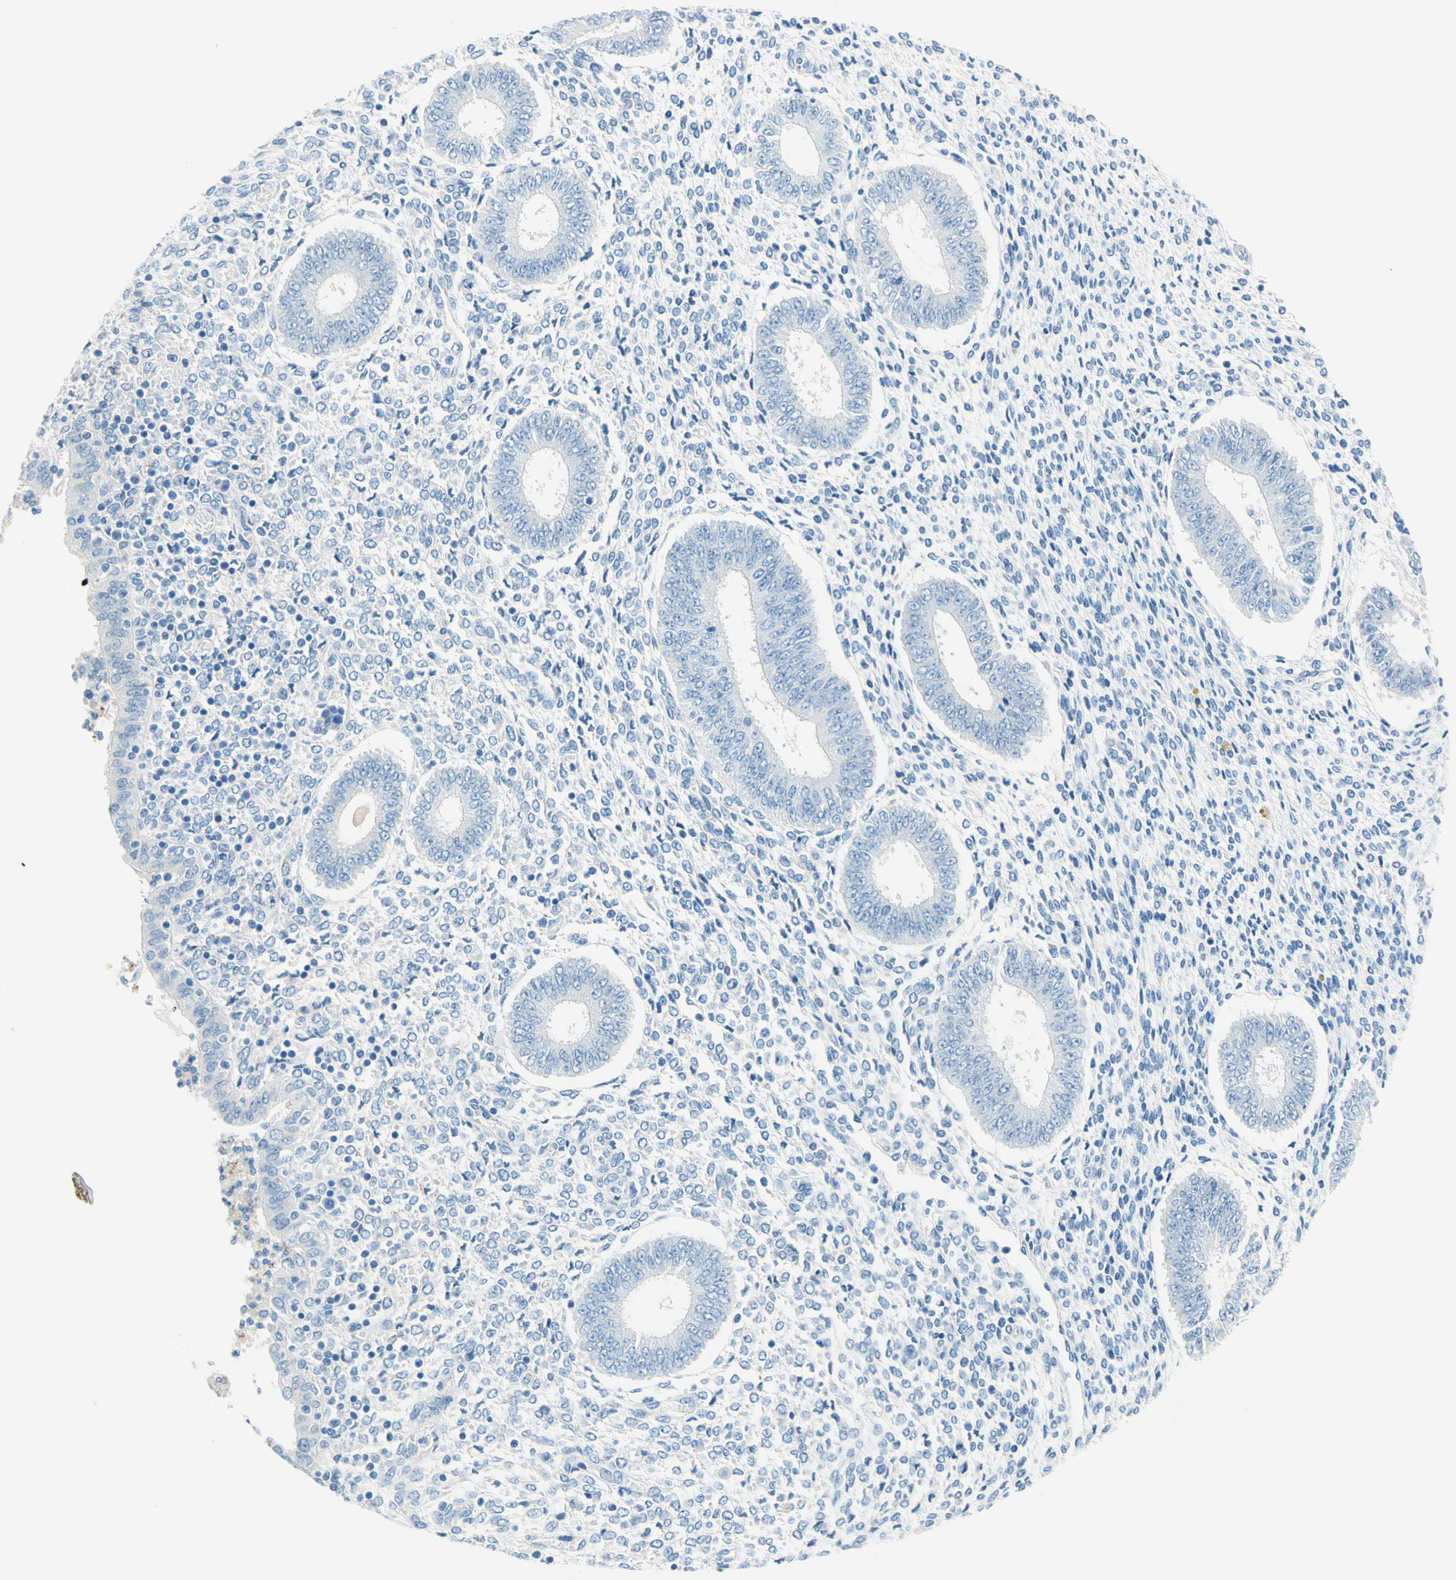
{"staining": {"intensity": "negative", "quantity": "none", "location": "none"}, "tissue": "endometrium", "cell_type": "Cells in endometrial stroma", "image_type": "normal", "snomed": [{"axis": "morphology", "description": "Normal tissue, NOS"}, {"axis": "topography", "description": "Endometrium"}], "caption": "High power microscopy photomicrograph of an immunohistochemistry photomicrograph of unremarkable endometrium, revealing no significant staining in cells in endometrial stroma.", "gene": "PASD1", "patient": {"sex": "female", "age": 35}}